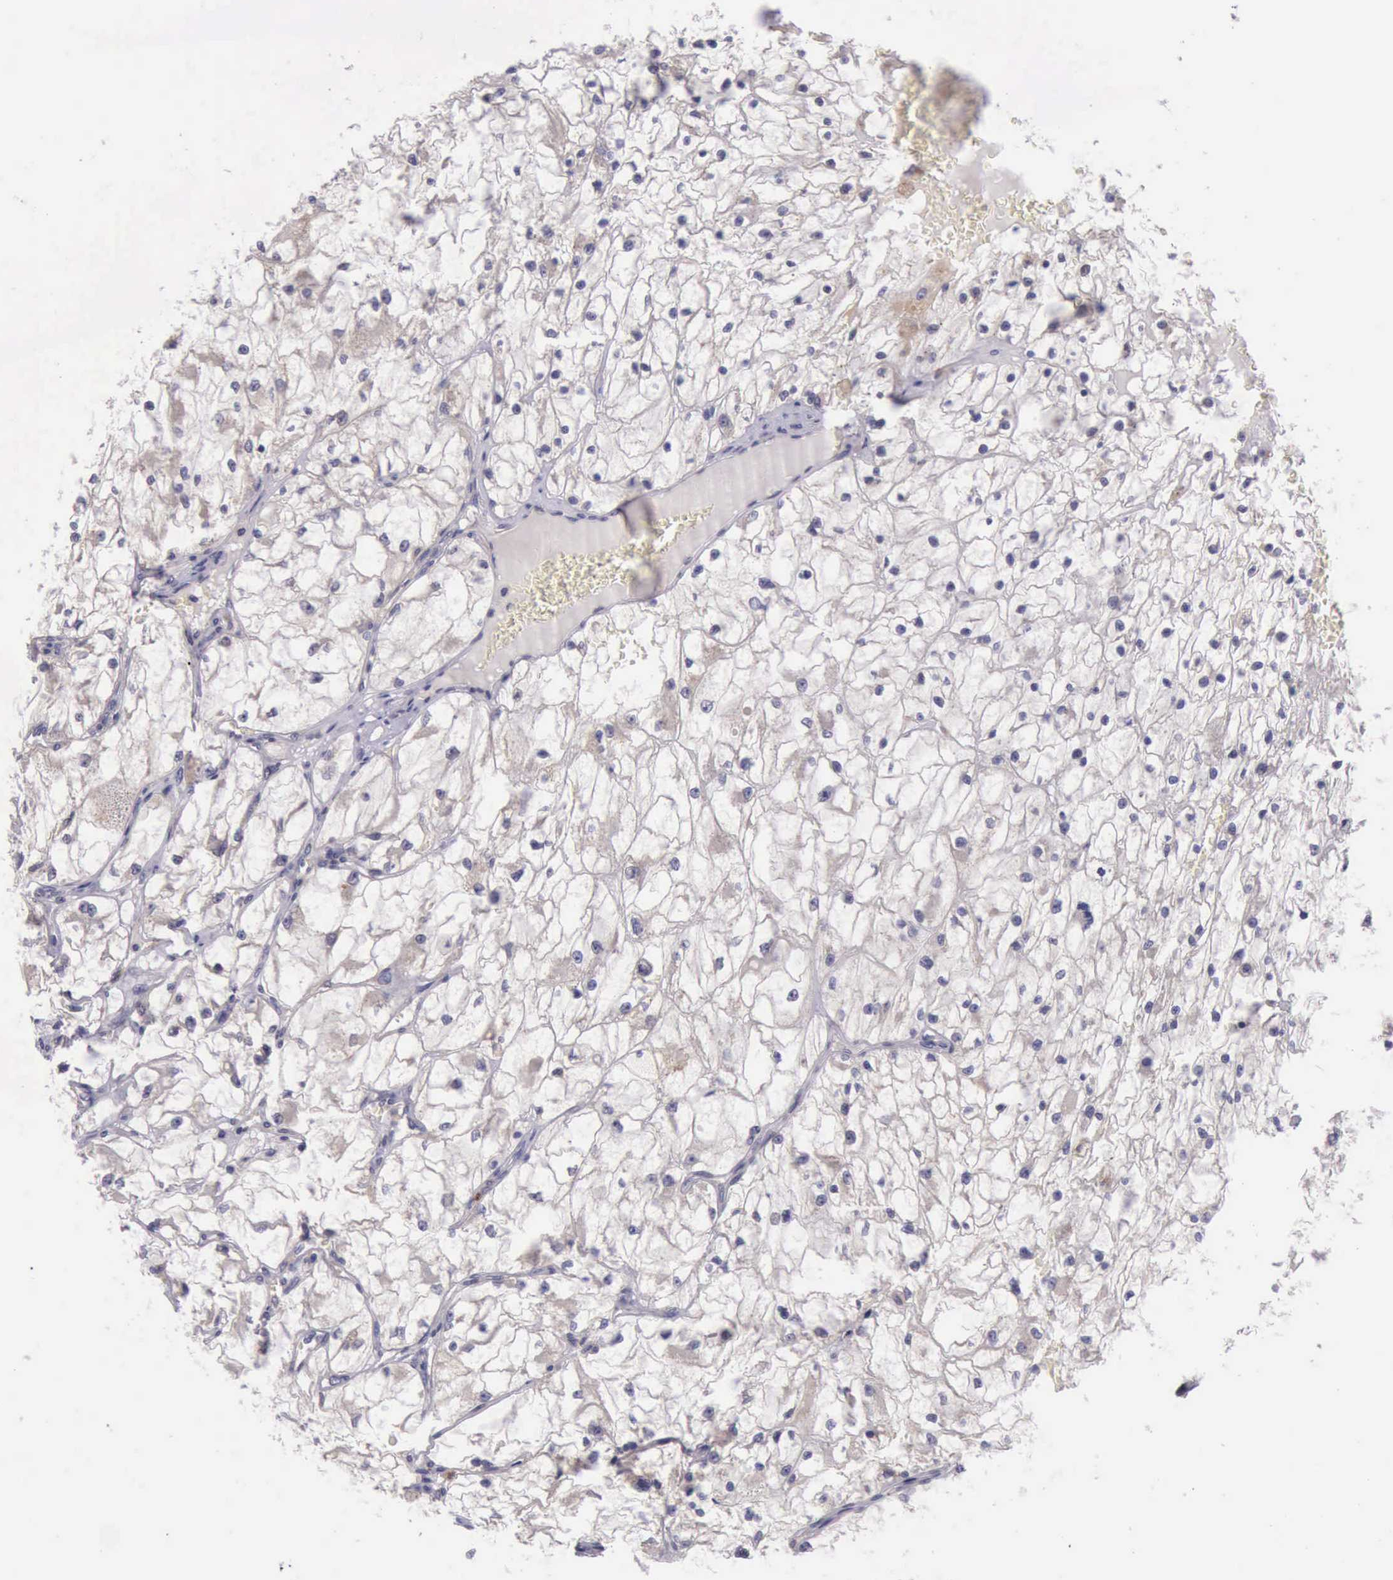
{"staining": {"intensity": "weak", "quantity": ">75%", "location": "cytoplasmic/membranous"}, "tissue": "renal cancer", "cell_type": "Tumor cells", "image_type": "cancer", "snomed": [{"axis": "morphology", "description": "Adenocarcinoma, NOS"}, {"axis": "topography", "description": "Kidney"}], "caption": "An immunohistochemistry (IHC) photomicrograph of neoplastic tissue is shown. Protein staining in brown labels weak cytoplasmic/membranous positivity in renal adenocarcinoma within tumor cells. (Stains: DAB in brown, nuclei in blue, Microscopy: brightfield microscopy at high magnification).", "gene": "PLEK2", "patient": {"sex": "male", "age": 61}}